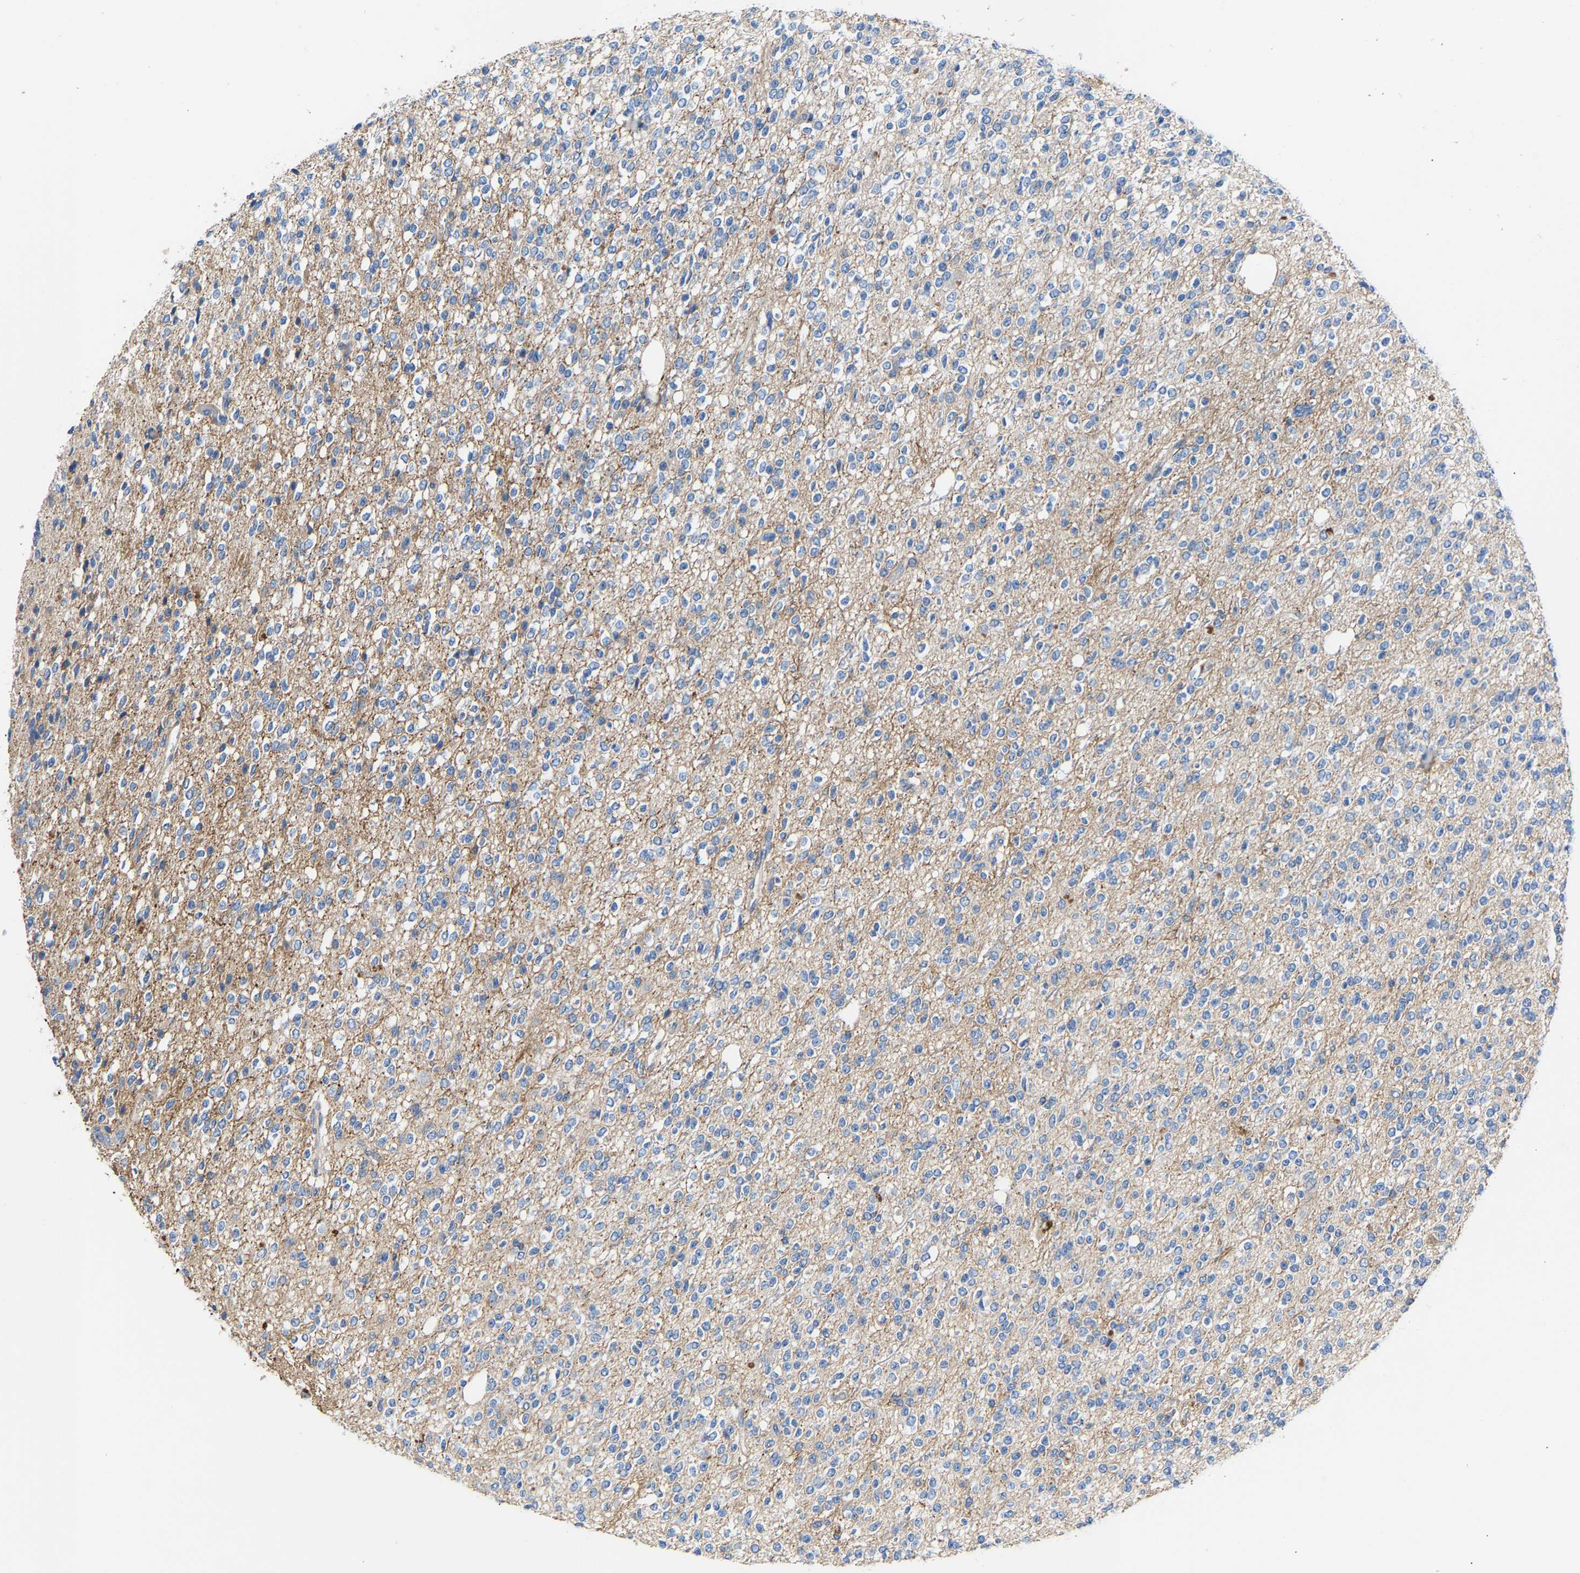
{"staining": {"intensity": "negative", "quantity": "none", "location": "none"}, "tissue": "glioma", "cell_type": "Tumor cells", "image_type": "cancer", "snomed": [{"axis": "morphology", "description": "Glioma, malignant, High grade"}, {"axis": "topography", "description": "Brain"}], "caption": "Micrograph shows no significant protein positivity in tumor cells of high-grade glioma (malignant).", "gene": "CCDC171", "patient": {"sex": "male", "age": 34}}